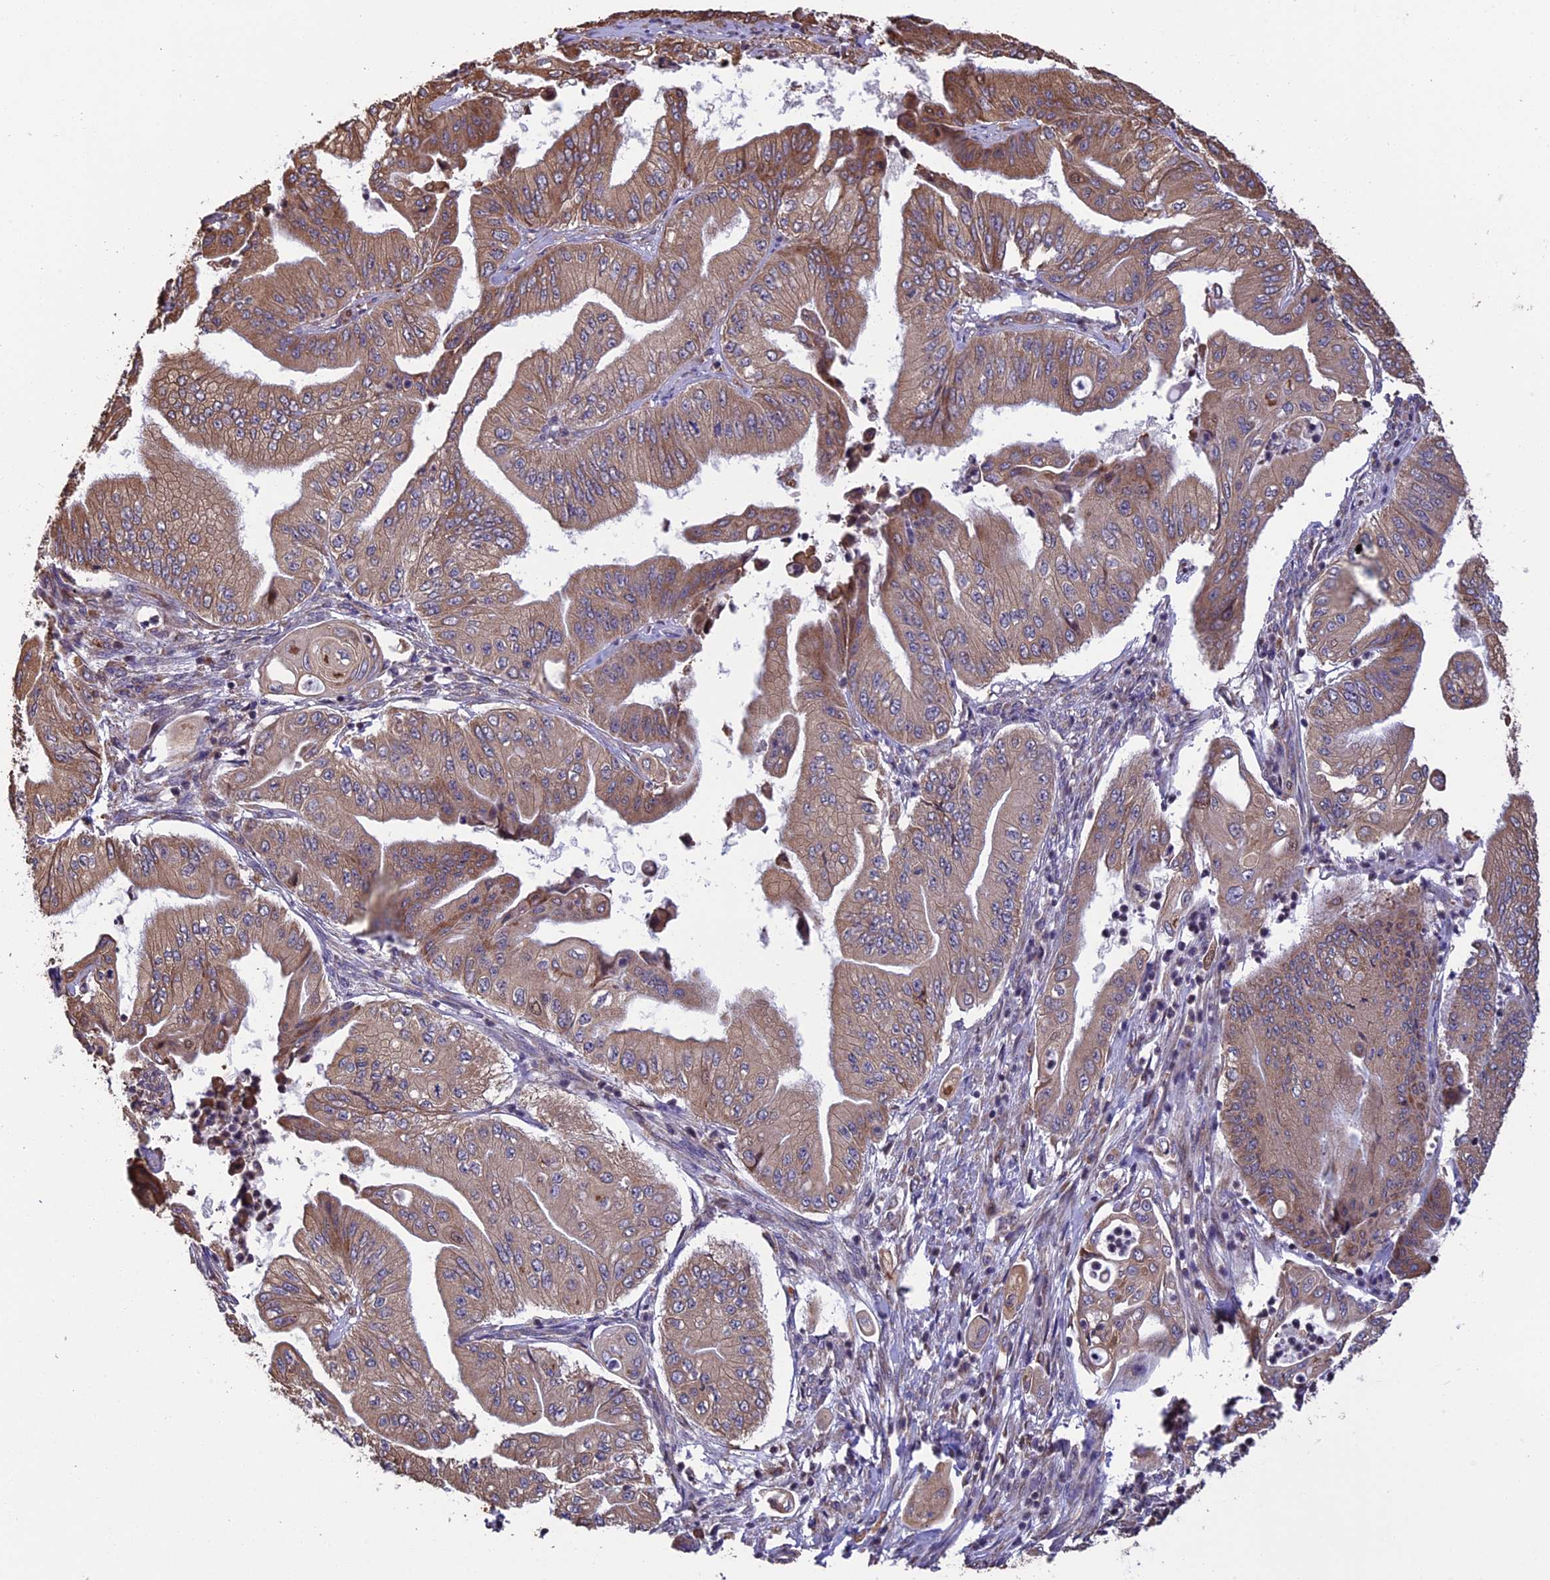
{"staining": {"intensity": "moderate", "quantity": ">75%", "location": "cytoplasmic/membranous"}, "tissue": "pancreatic cancer", "cell_type": "Tumor cells", "image_type": "cancer", "snomed": [{"axis": "morphology", "description": "Adenocarcinoma, NOS"}, {"axis": "topography", "description": "Pancreas"}], "caption": "This micrograph reveals pancreatic cancer (adenocarcinoma) stained with immunohistochemistry to label a protein in brown. The cytoplasmic/membranous of tumor cells show moderate positivity for the protein. Nuclei are counter-stained blue.", "gene": "DMRTA2", "patient": {"sex": "female", "age": 77}}